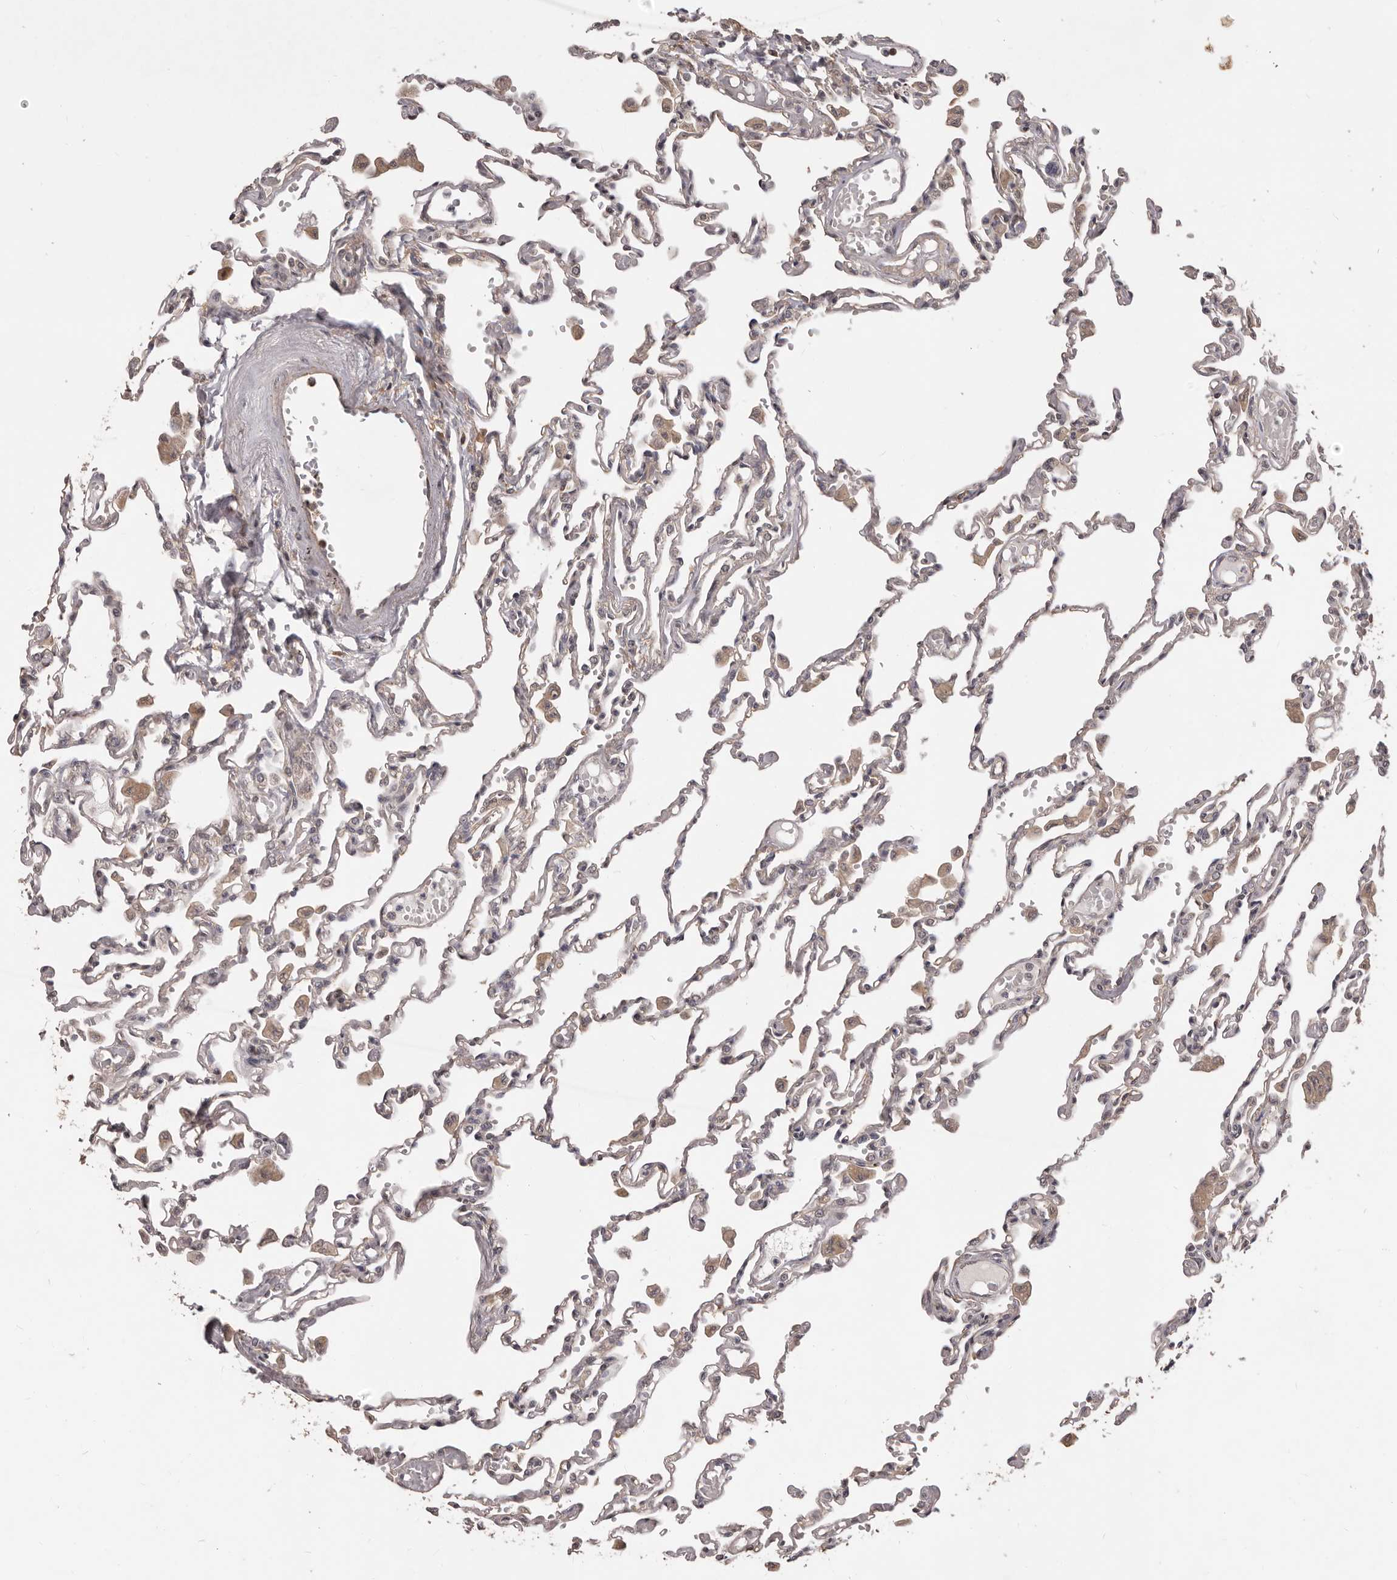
{"staining": {"intensity": "weak", "quantity": ">75%", "location": "cytoplasmic/membranous"}, "tissue": "lung", "cell_type": "Alveolar cells", "image_type": "normal", "snomed": [{"axis": "morphology", "description": "Normal tissue, NOS"}, {"axis": "topography", "description": "Bronchus"}, {"axis": "topography", "description": "Lung"}], "caption": "Protein staining displays weak cytoplasmic/membranous expression in approximately >75% of alveolar cells in unremarkable lung. Nuclei are stained in blue.", "gene": "MTO1", "patient": {"sex": "female", "age": 49}}